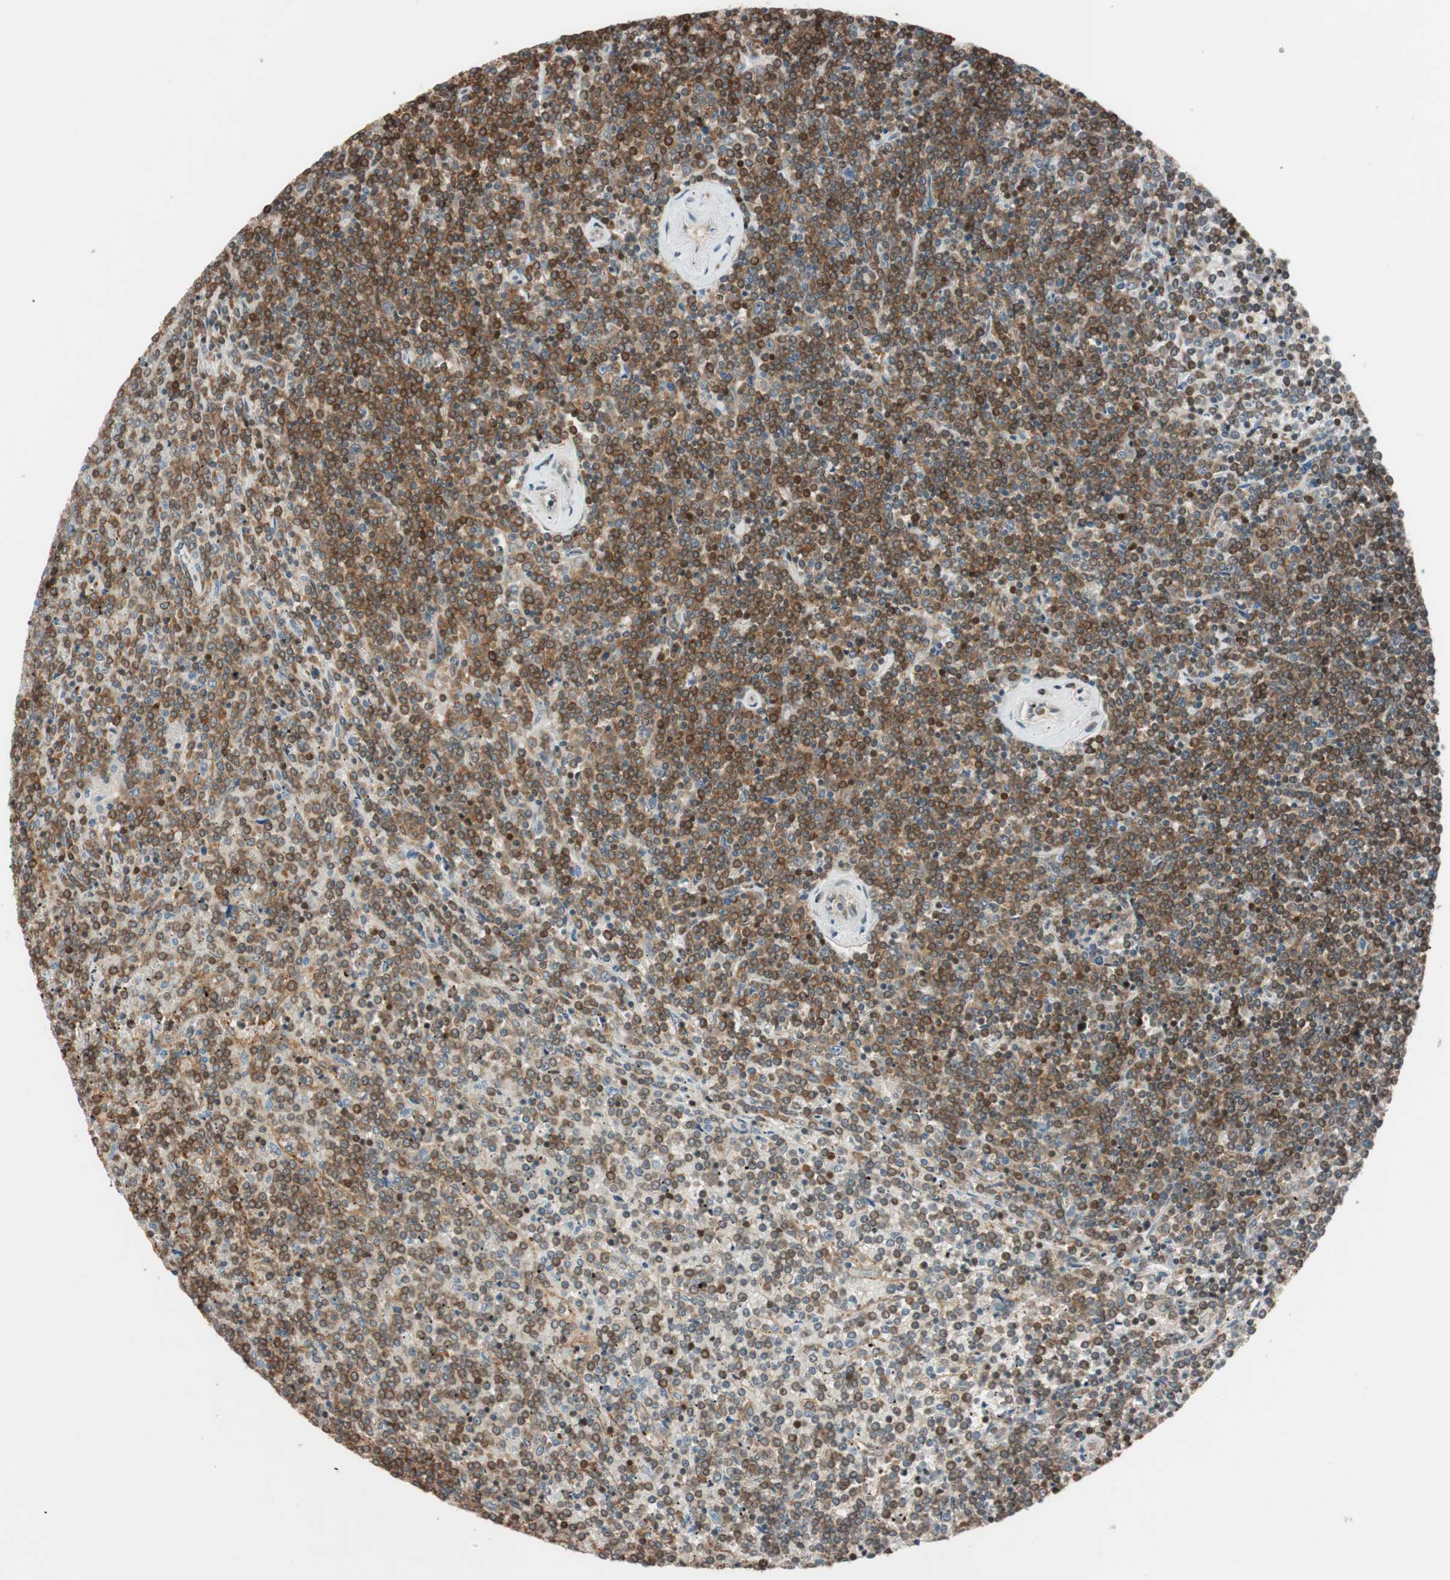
{"staining": {"intensity": "strong", "quantity": ">75%", "location": "cytoplasmic/membranous"}, "tissue": "lymphoma", "cell_type": "Tumor cells", "image_type": "cancer", "snomed": [{"axis": "morphology", "description": "Malignant lymphoma, non-Hodgkin's type, Low grade"}, {"axis": "topography", "description": "Spleen"}], "caption": "Brown immunohistochemical staining in lymphoma displays strong cytoplasmic/membranous staining in about >75% of tumor cells. The staining was performed using DAB (3,3'-diaminobenzidine) to visualize the protein expression in brown, while the nuclei were stained in blue with hematoxylin (Magnification: 20x).", "gene": "BIN1", "patient": {"sex": "female", "age": 19}}